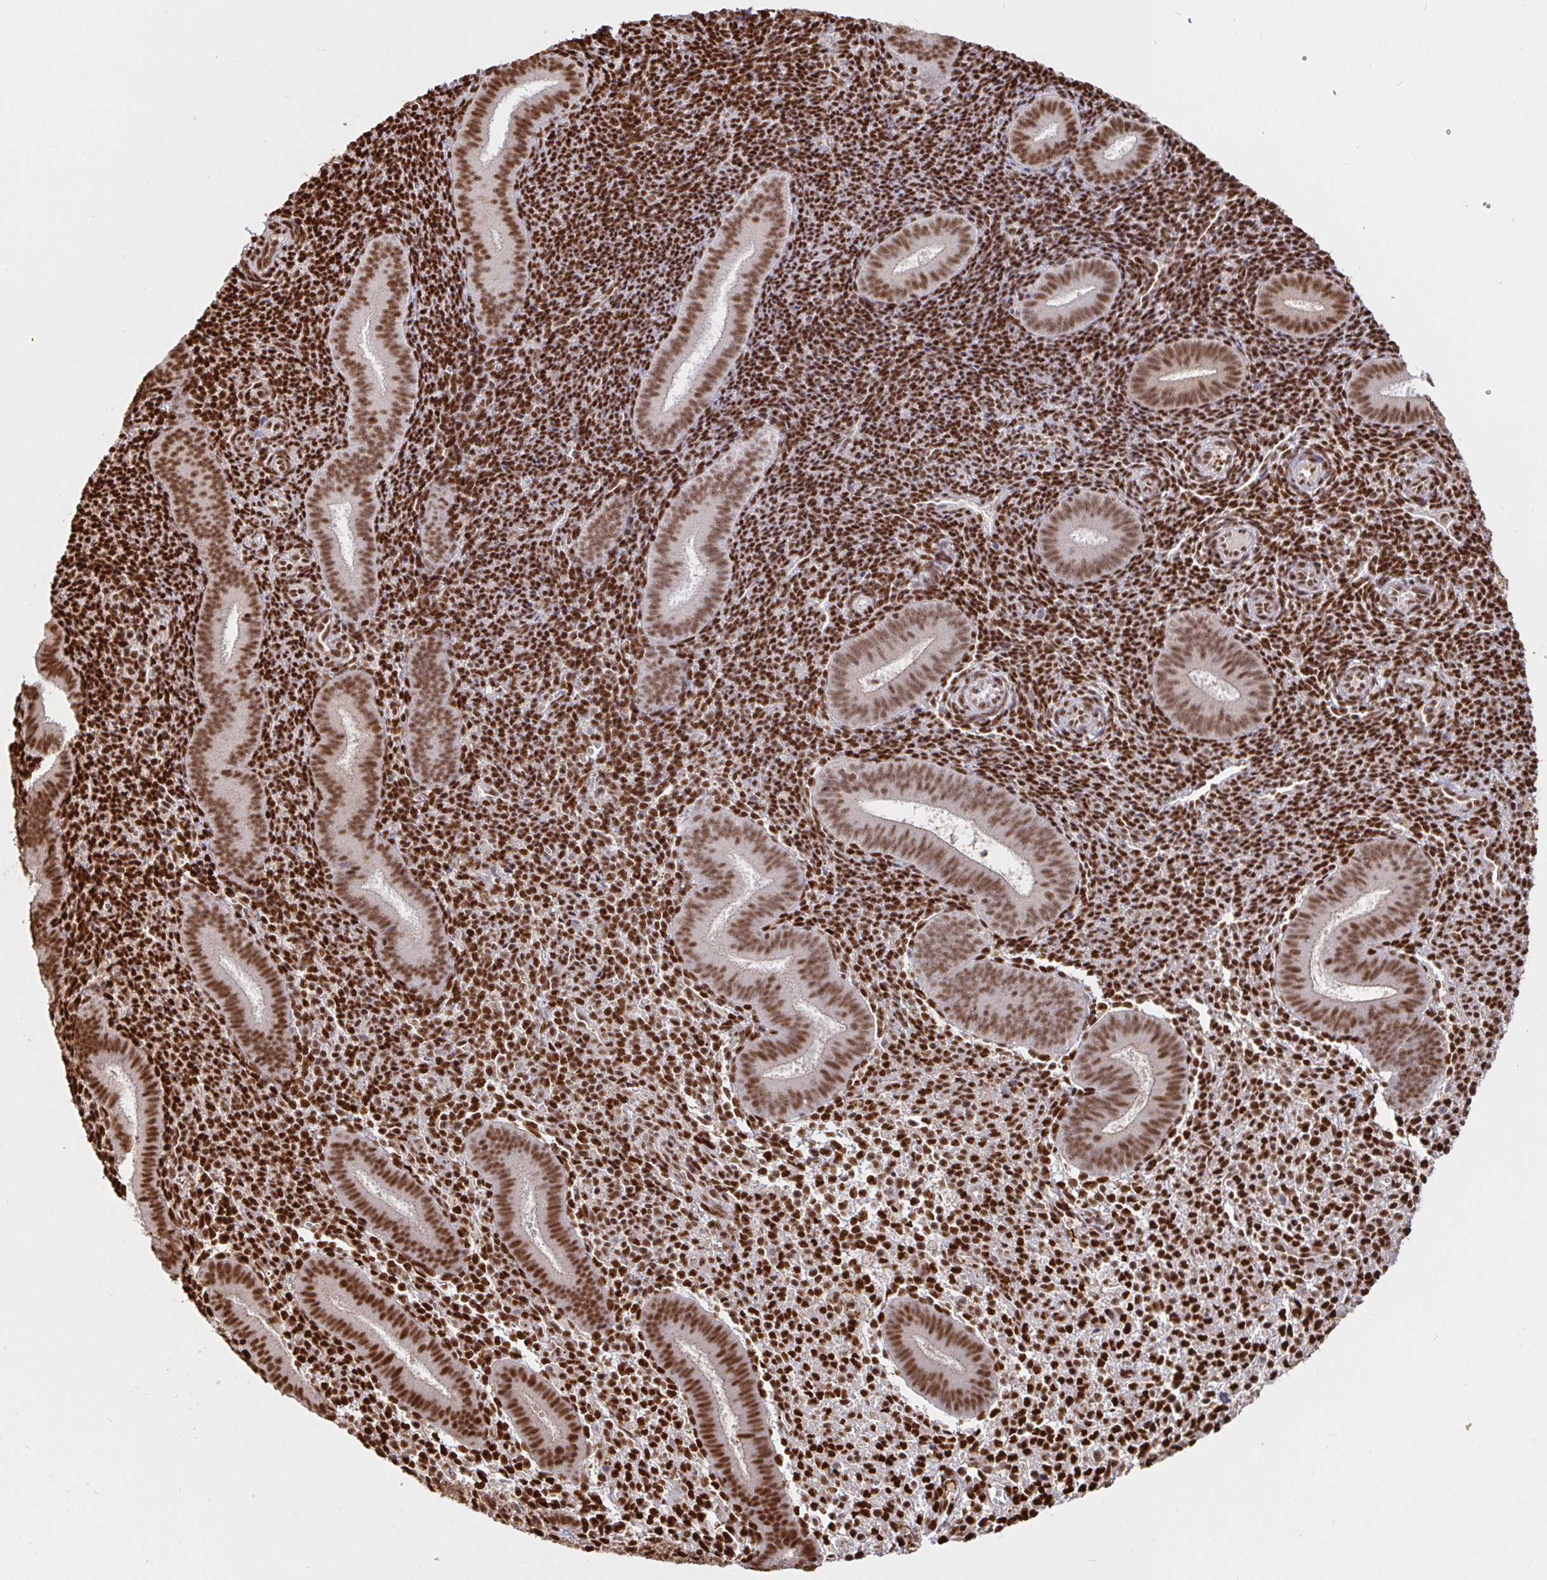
{"staining": {"intensity": "strong", "quantity": ">75%", "location": "nuclear"}, "tissue": "endometrium", "cell_type": "Cells in endometrial stroma", "image_type": "normal", "snomed": [{"axis": "morphology", "description": "Normal tissue, NOS"}, {"axis": "topography", "description": "Endometrium"}], "caption": "High-power microscopy captured an immunohistochemistry (IHC) photomicrograph of benign endometrium, revealing strong nuclear expression in about >75% of cells in endometrial stroma.", "gene": "SP3", "patient": {"sex": "female", "age": 25}}